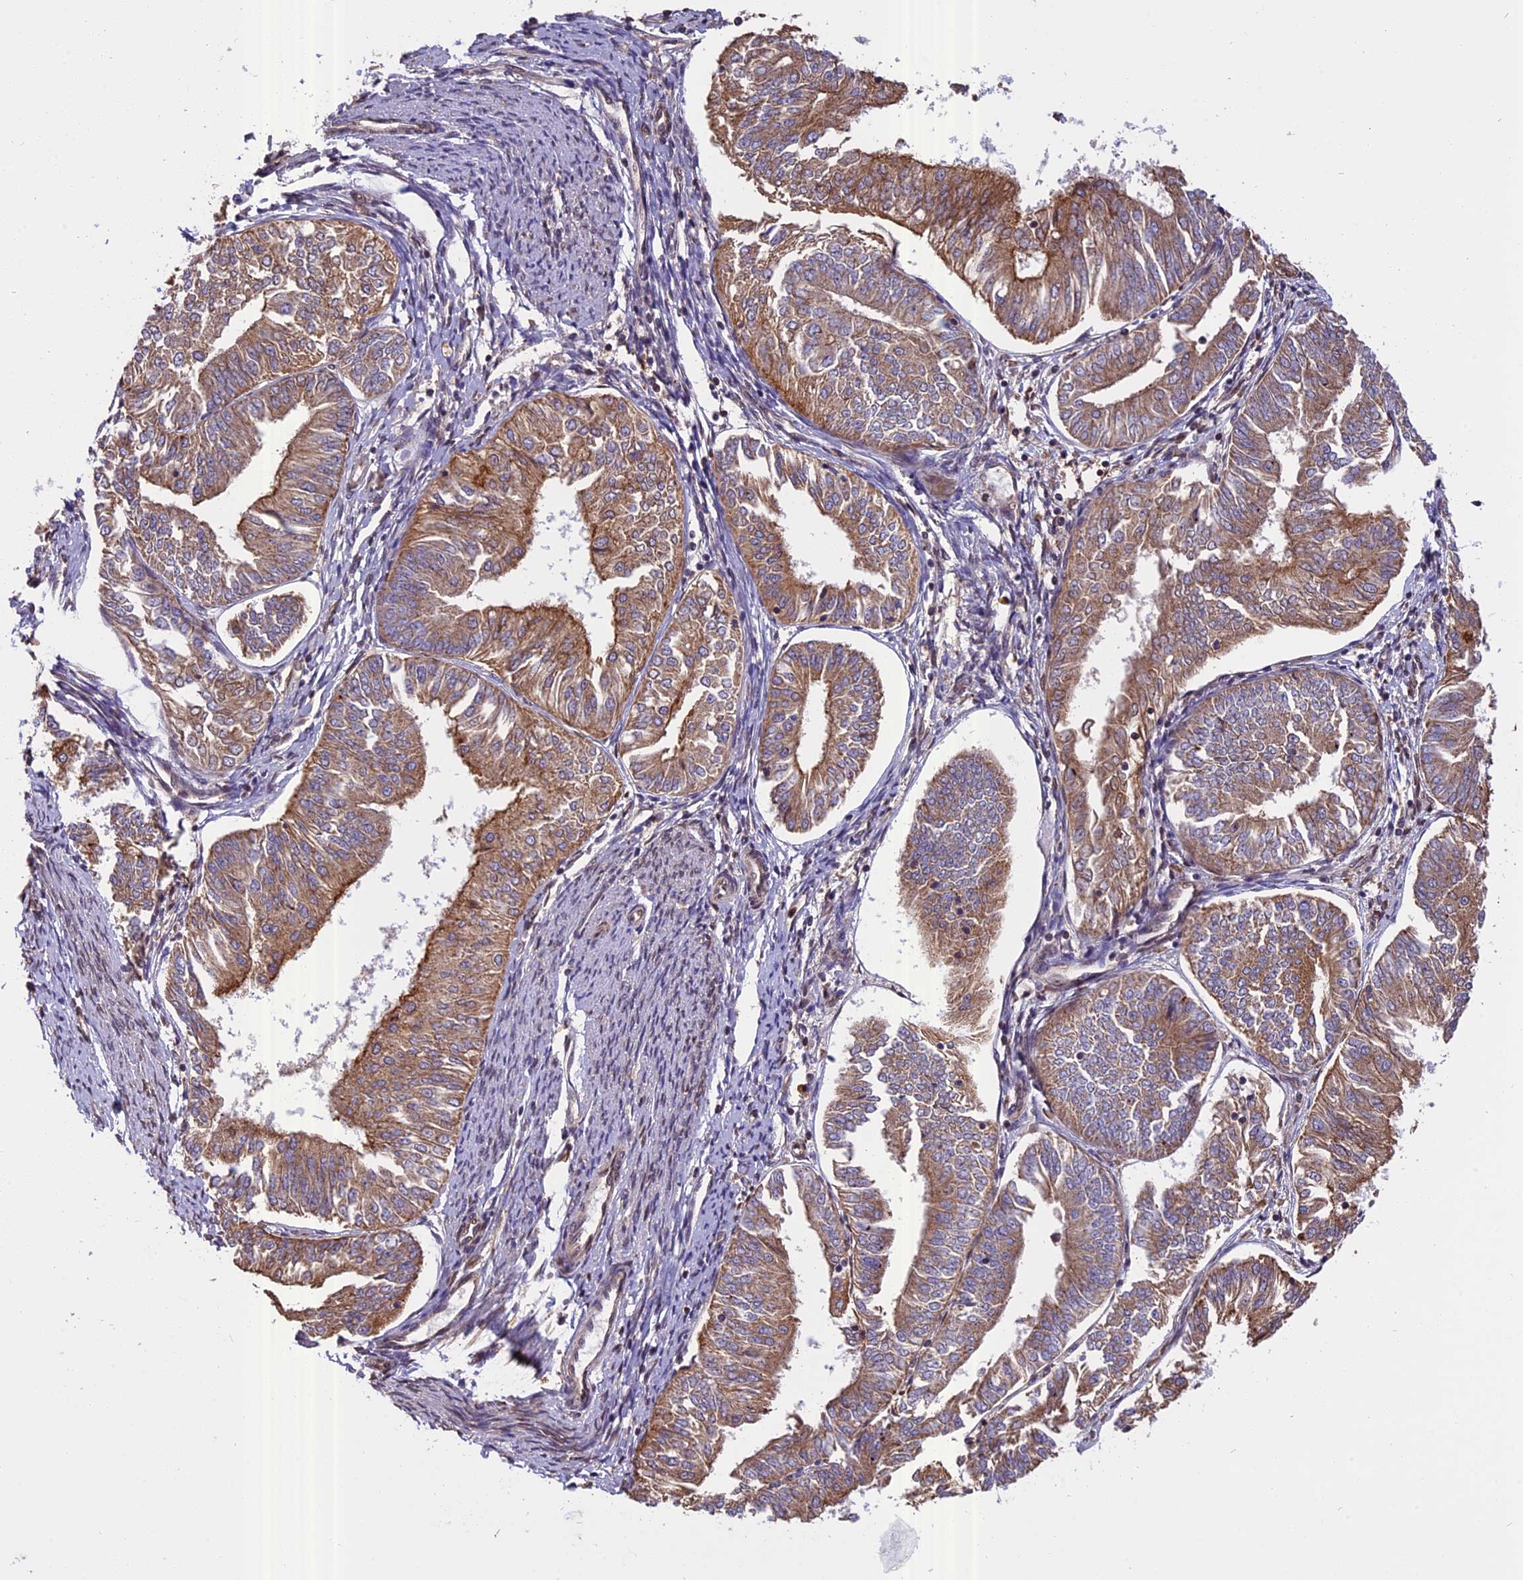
{"staining": {"intensity": "moderate", "quantity": ">75%", "location": "cytoplasmic/membranous"}, "tissue": "endometrial cancer", "cell_type": "Tumor cells", "image_type": "cancer", "snomed": [{"axis": "morphology", "description": "Adenocarcinoma, NOS"}, {"axis": "topography", "description": "Endometrium"}], "caption": "Approximately >75% of tumor cells in human endometrial cancer show moderate cytoplasmic/membranous protein expression as visualized by brown immunohistochemical staining.", "gene": "CHMP2A", "patient": {"sex": "female", "age": 58}}